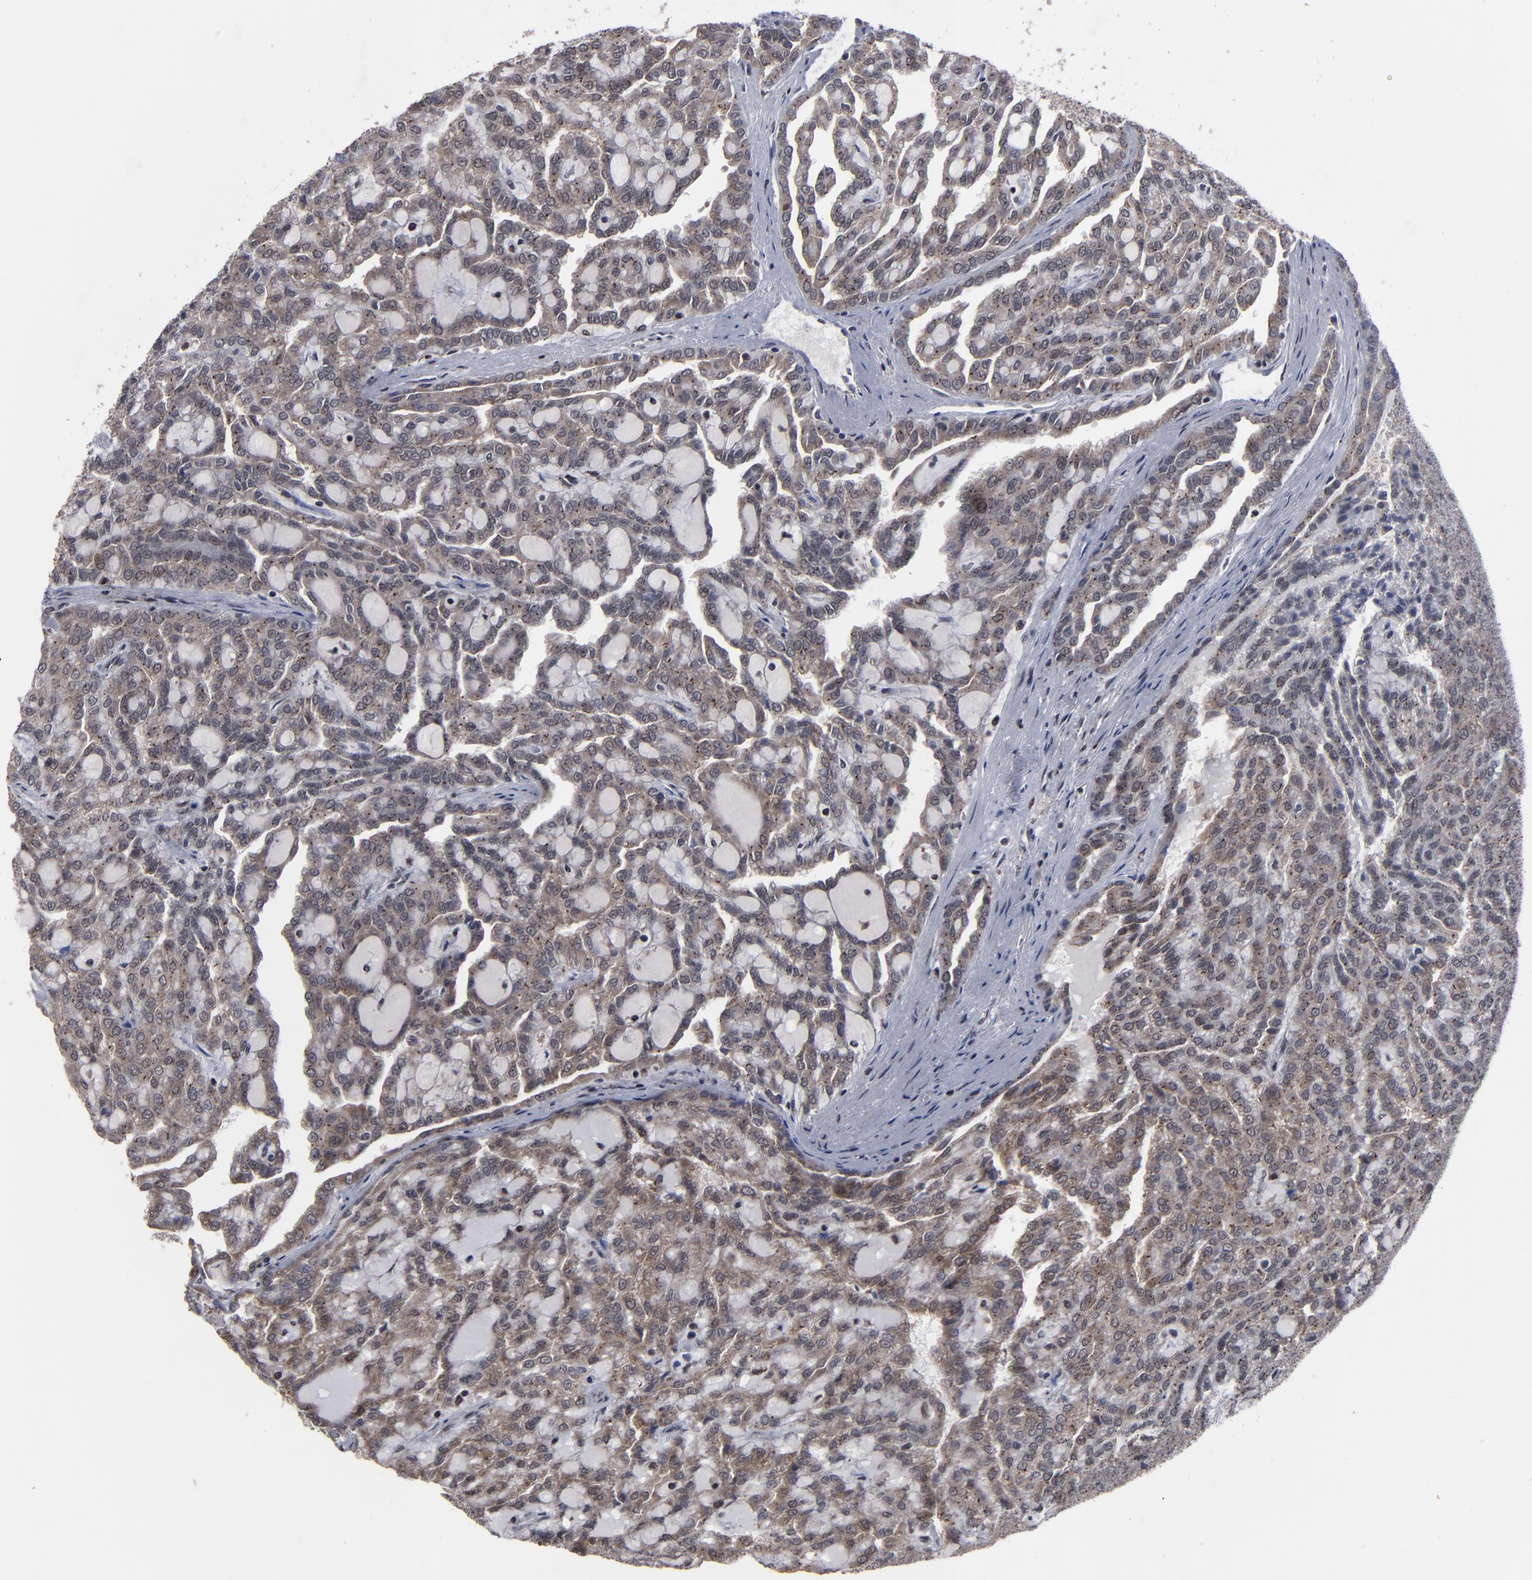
{"staining": {"intensity": "weak", "quantity": ">75%", "location": "cytoplasmic/membranous"}, "tissue": "renal cancer", "cell_type": "Tumor cells", "image_type": "cancer", "snomed": [{"axis": "morphology", "description": "Adenocarcinoma, NOS"}, {"axis": "topography", "description": "Kidney"}], "caption": "Immunohistochemical staining of adenocarcinoma (renal) displays low levels of weak cytoplasmic/membranous protein positivity in approximately >75% of tumor cells.", "gene": "KIAA2026", "patient": {"sex": "male", "age": 63}}